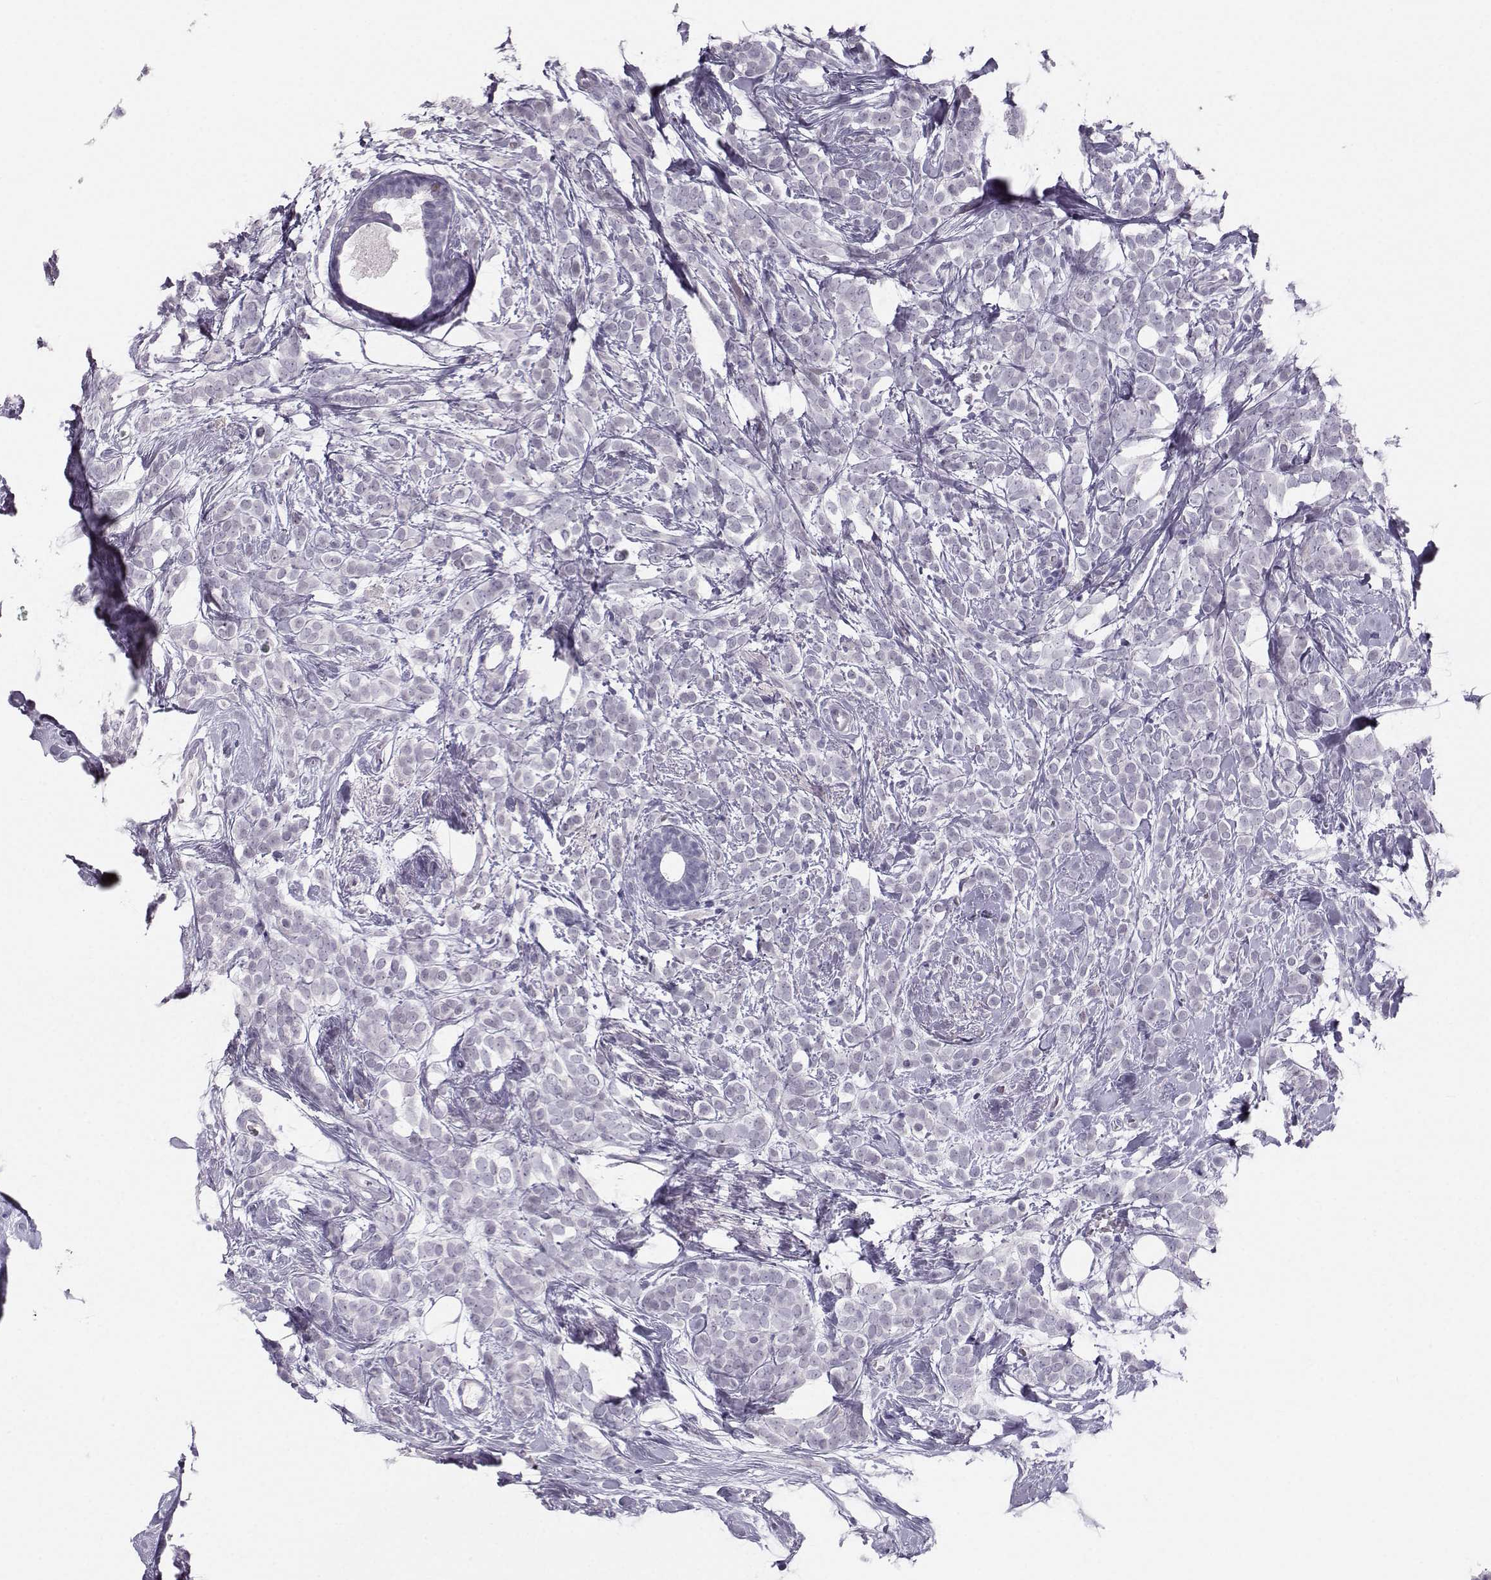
{"staining": {"intensity": "negative", "quantity": "none", "location": "none"}, "tissue": "breast cancer", "cell_type": "Tumor cells", "image_type": "cancer", "snomed": [{"axis": "morphology", "description": "Lobular carcinoma"}, {"axis": "topography", "description": "Breast"}], "caption": "DAB immunohistochemical staining of human lobular carcinoma (breast) demonstrates no significant positivity in tumor cells.", "gene": "CASR", "patient": {"sex": "female", "age": 49}}